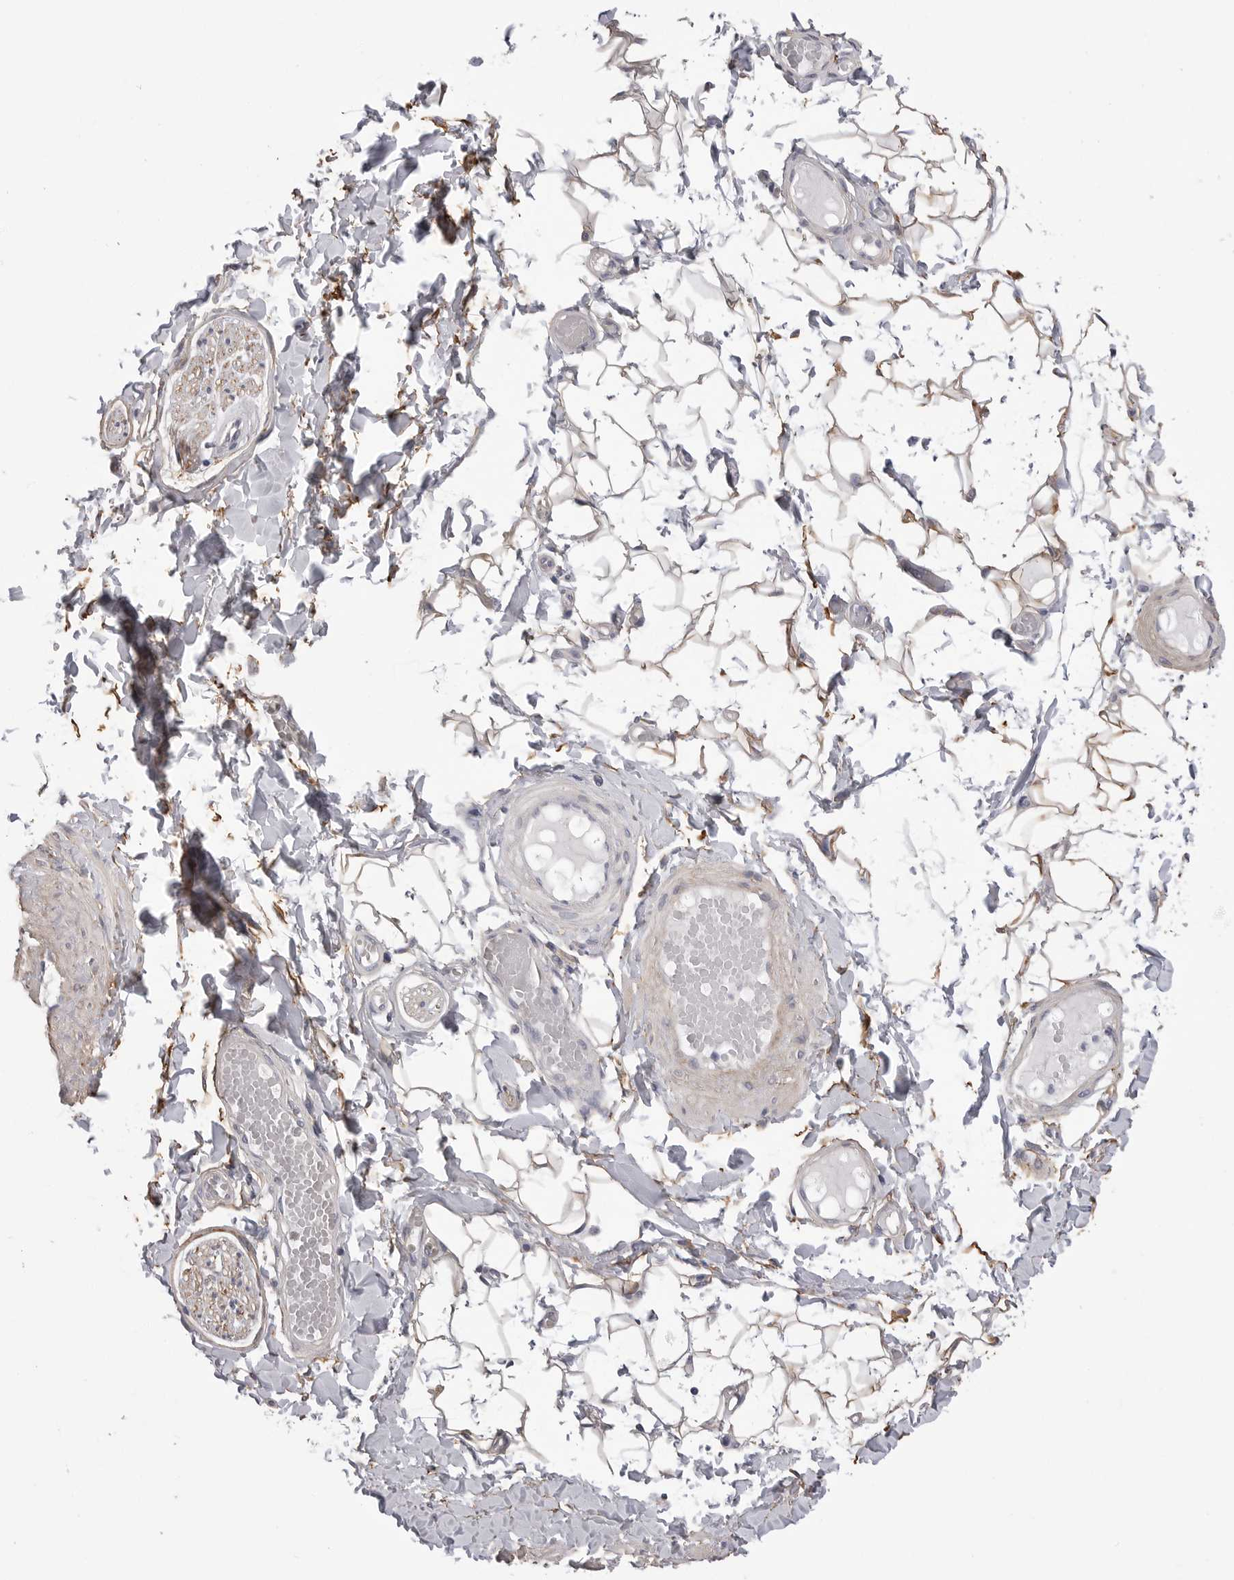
{"staining": {"intensity": "weak", "quantity": "25%-75%", "location": "cytoplasmic/membranous"}, "tissue": "adipose tissue", "cell_type": "Adipocytes", "image_type": "normal", "snomed": [{"axis": "morphology", "description": "Normal tissue, NOS"}, {"axis": "topography", "description": "Adipose tissue"}, {"axis": "topography", "description": "Vascular tissue"}, {"axis": "topography", "description": "Peripheral nerve tissue"}], "caption": "High-power microscopy captured an immunohistochemistry (IHC) micrograph of normal adipose tissue, revealing weak cytoplasmic/membranous positivity in about 25%-75% of adipocytes.", "gene": "AKAP12", "patient": {"sex": "male", "age": 25}}